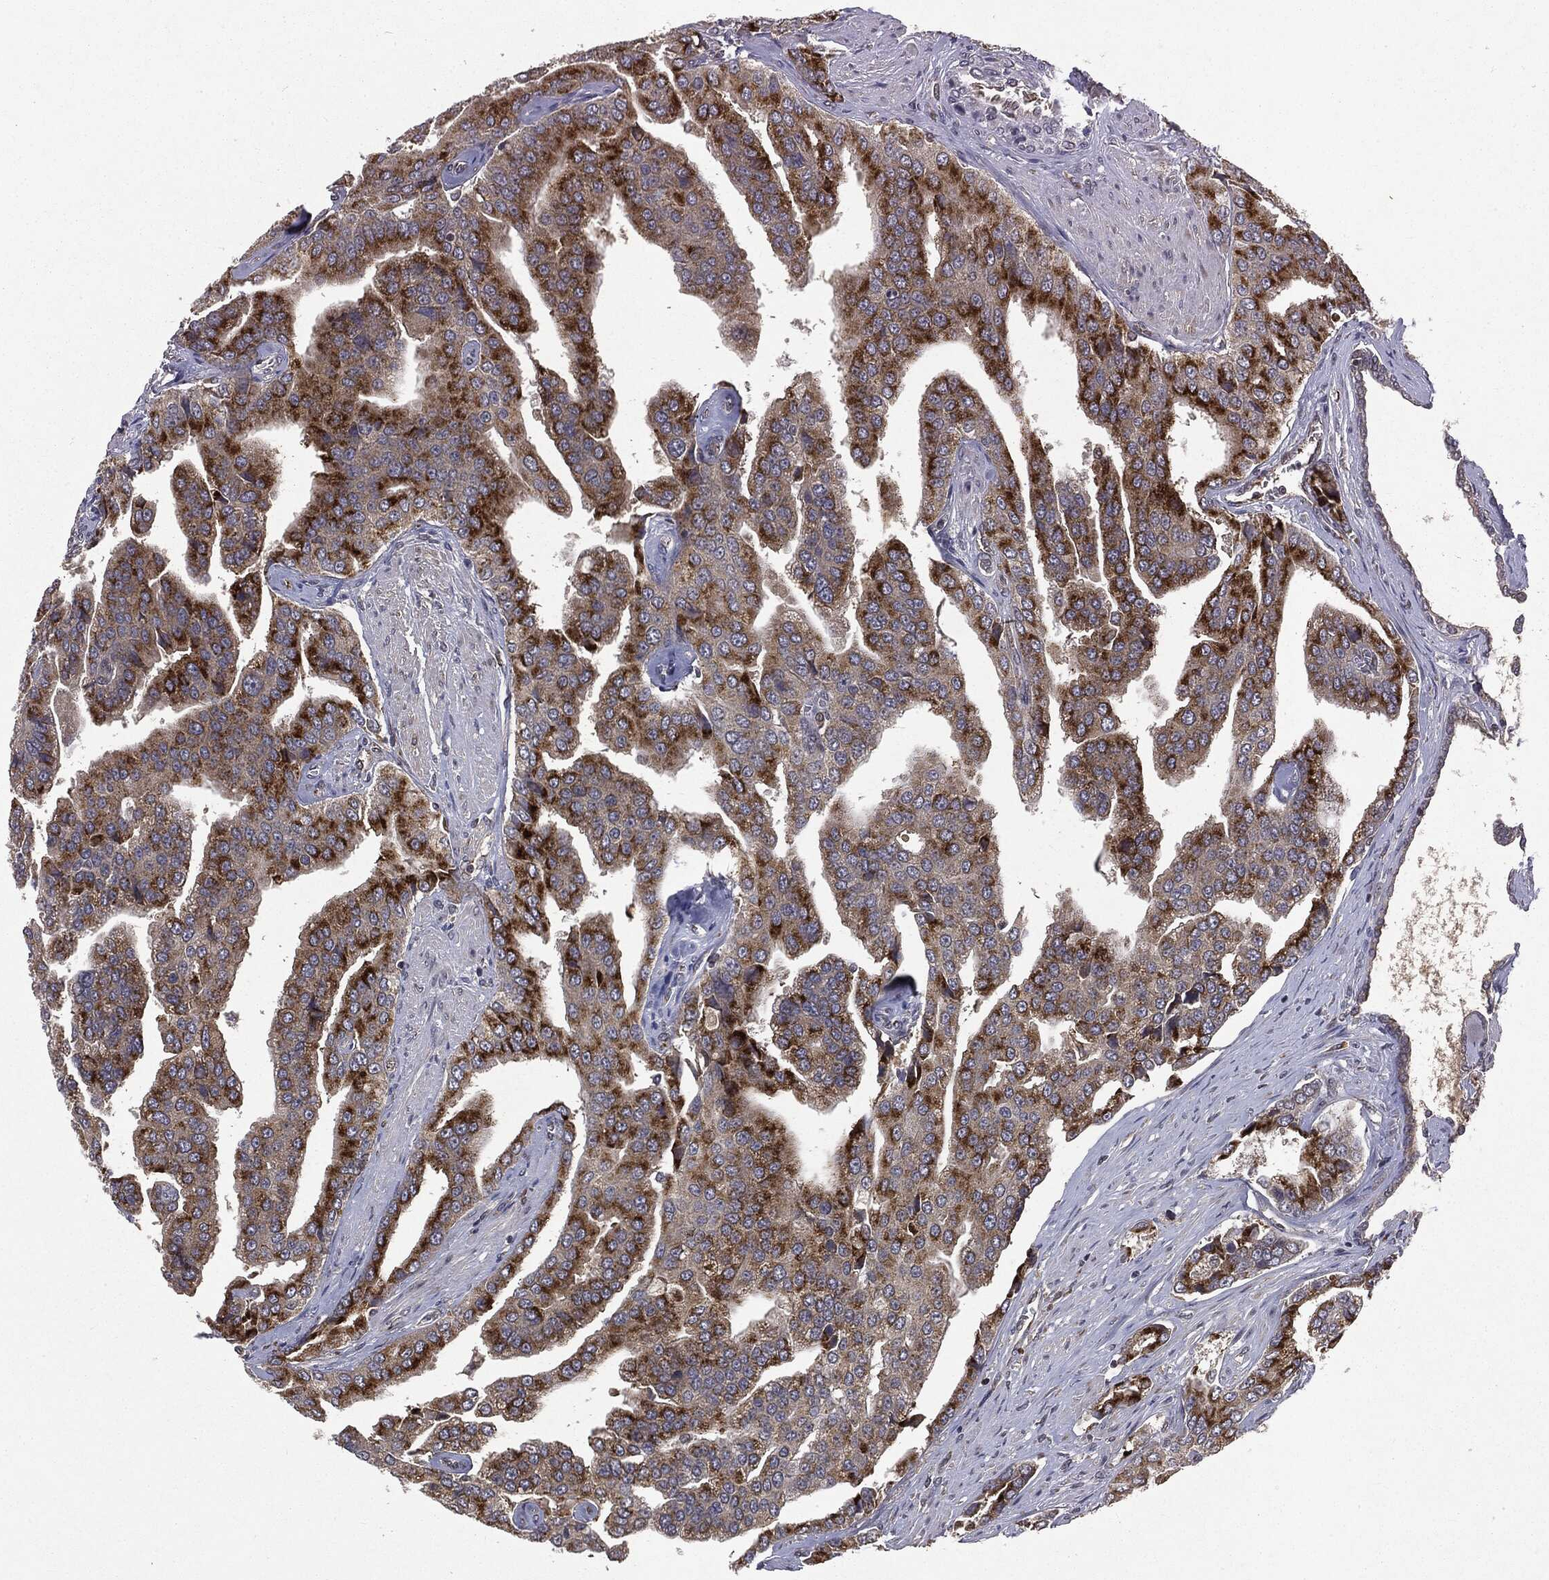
{"staining": {"intensity": "strong", "quantity": ">75%", "location": "cytoplasmic/membranous"}, "tissue": "prostate cancer", "cell_type": "Tumor cells", "image_type": "cancer", "snomed": [{"axis": "morphology", "description": "Adenocarcinoma, NOS"}, {"axis": "topography", "description": "Prostate and seminal vesicle, NOS"}, {"axis": "topography", "description": "Prostate"}], "caption": "Immunohistochemical staining of prostate cancer (adenocarcinoma) shows strong cytoplasmic/membranous protein positivity in about >75% of tumor cells.", "gene": "PLPPR2", "patient": {"sex": "male", "age": 69}}